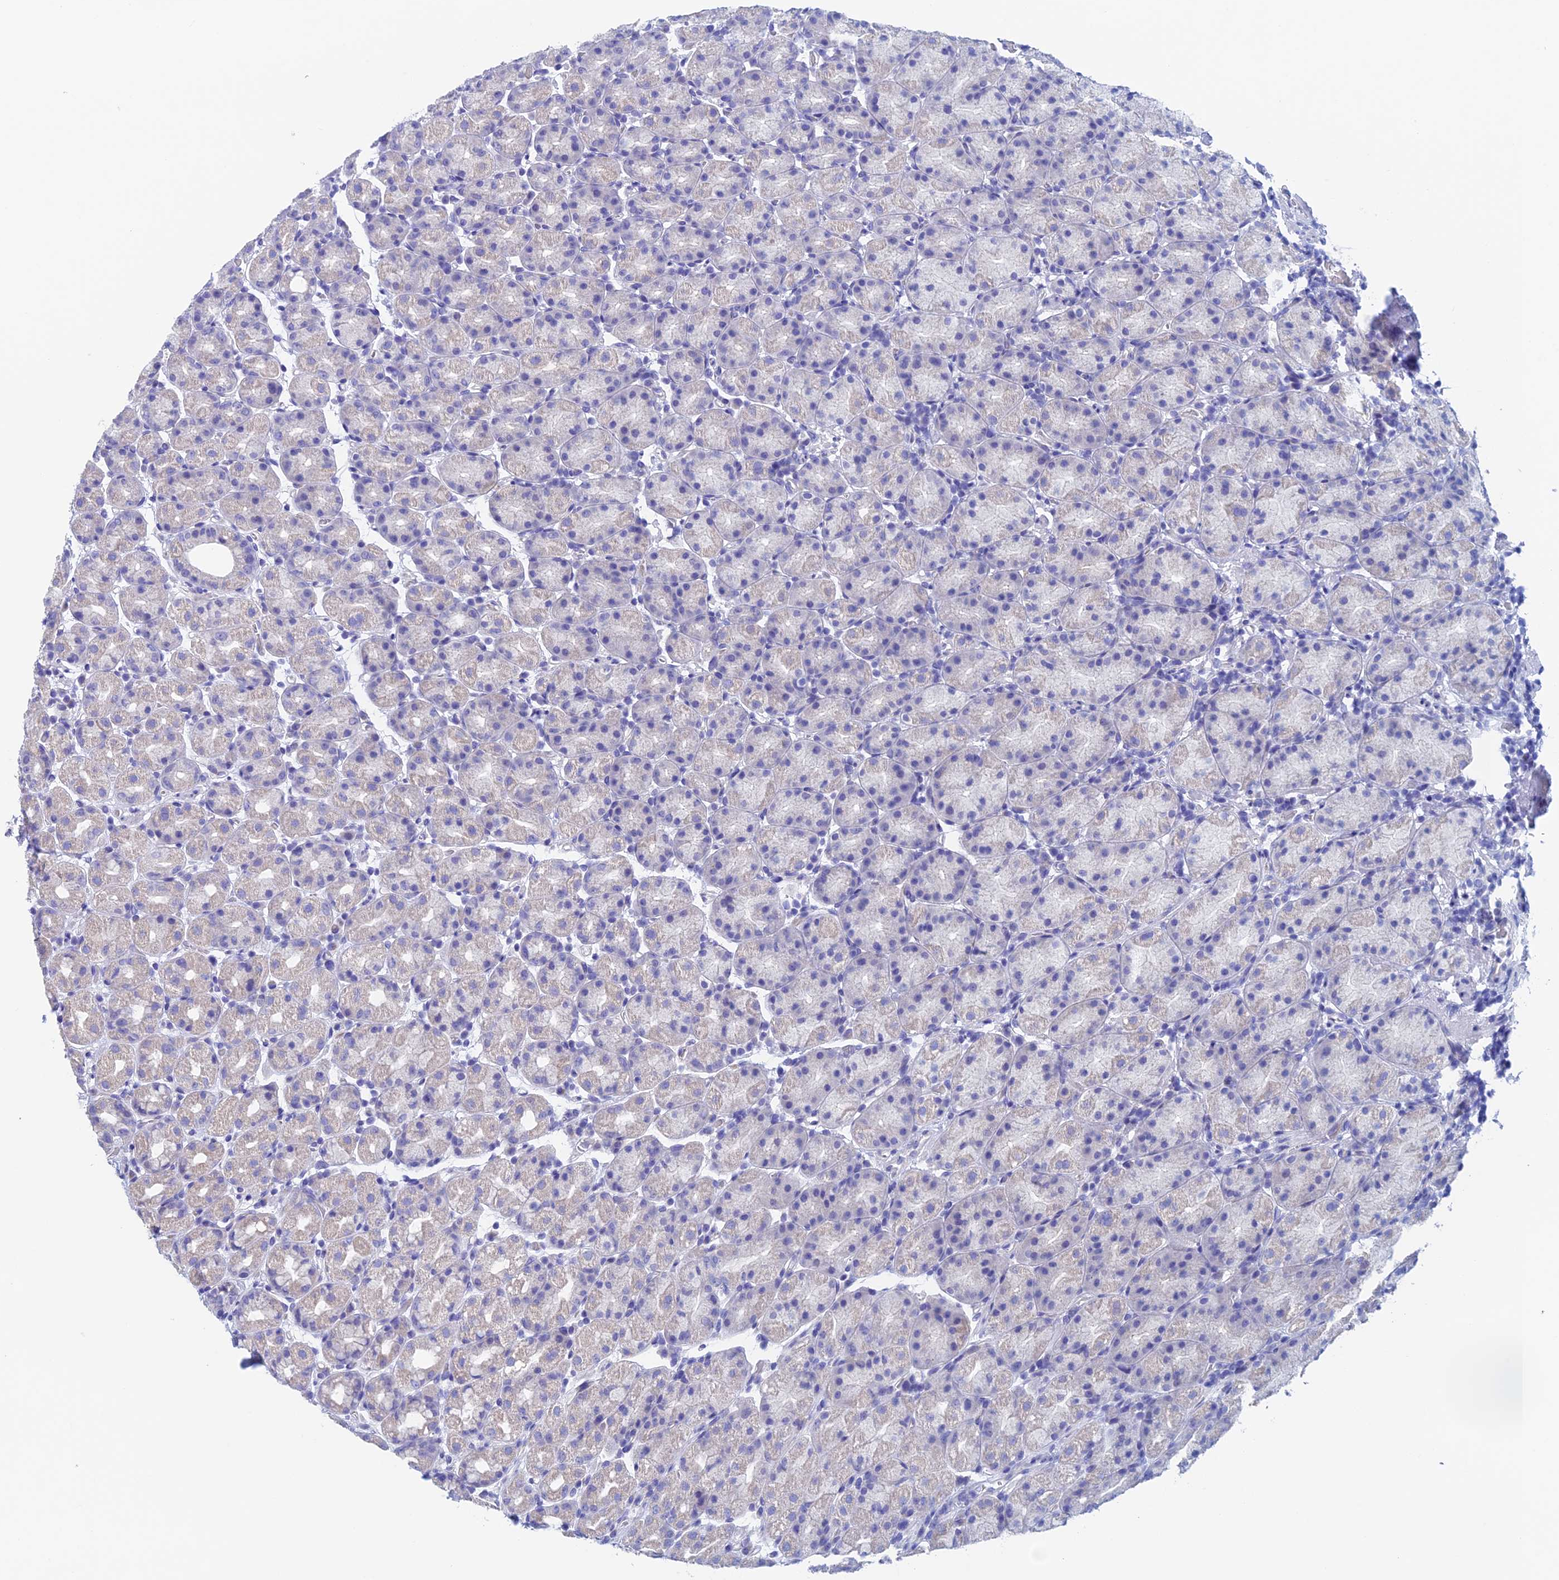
{"staining": {"intensity": "negative", "quantity": "none", "location": "none"}, "tissue": "stomach", "cell_type": "Glandular cells", "image_type": "normal", "snomed": [{"axis": "morphology", "description": "Normal tissue, NOS"}, {"axis": "topography", "description": "Stomach, upper"}], "caption": "Immunohistochemical staining of unremarkable human stomach displays no significant staining in glandular cells. The staining was performed using DAB (3,3'-diaminobenzidine) to visualize the protein expression in brown, while the nuclei were stained in blue with hematoxylin (Magnification: 20x).", "gene": "PSMC3IP", "patient": {"sex": "male", "age": 68}}